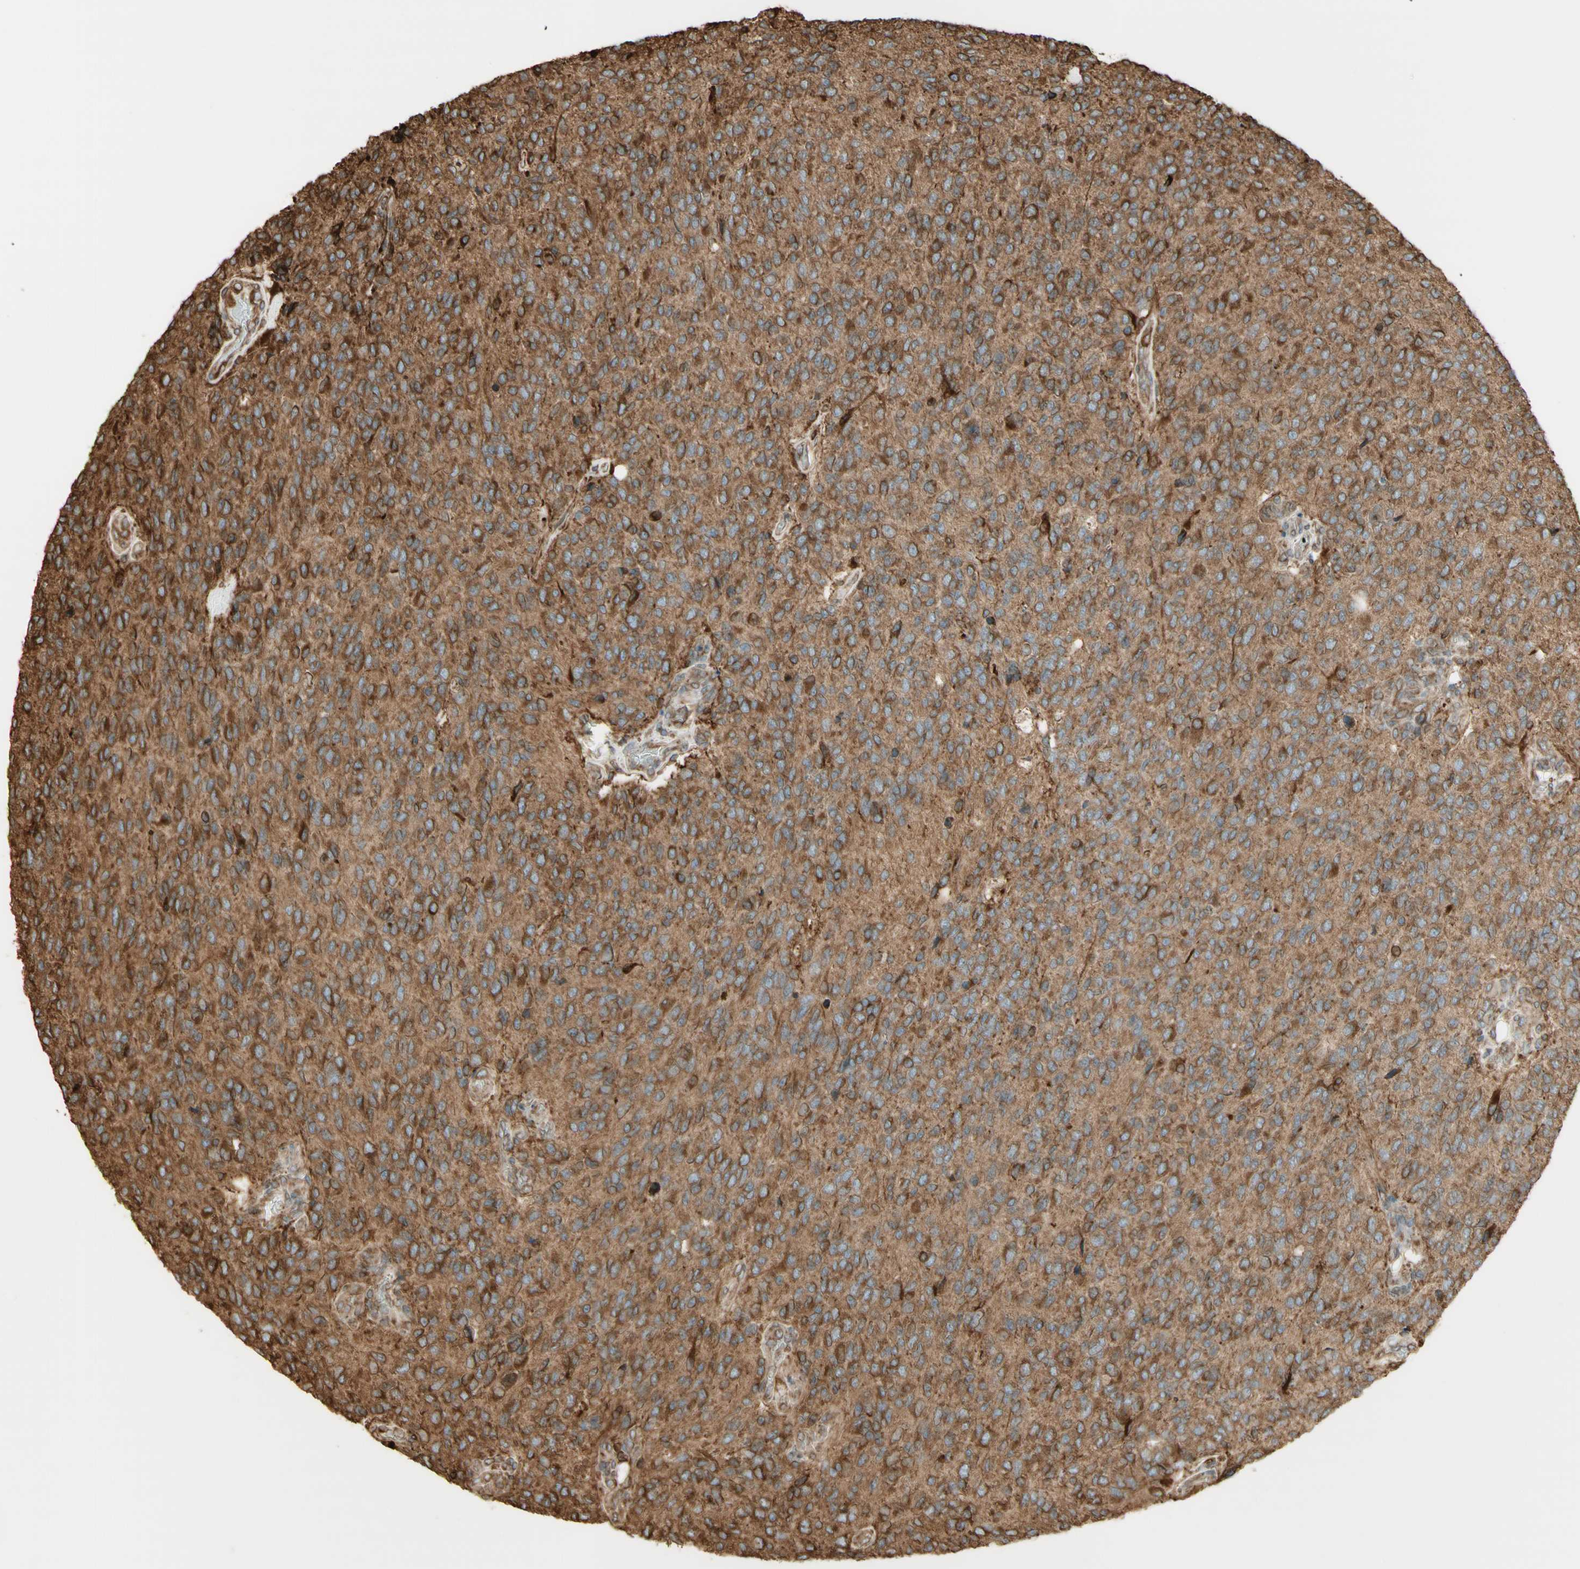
{"staining": {"intensity": "moderate", "quantity": "25%-75%", "location": "cytoplasmic/membranous"}, "tissue": "glioma", "cell_type": "Tumor cells", "image_type": "cancer", "snomed": [{"axis": "morphology", "description": "Glioma, malignant, High grade"}, {"axis": "topography", "description": "pancreas cauda"}], "caption": "Glioma was stained to show a protein in brown. There is medium levels of moderate cytoplasmic/membranous positivity in about 25%-75% of tumor cells.", "gene": "CANX", "patient": {"sex": "male", "age": 60}}